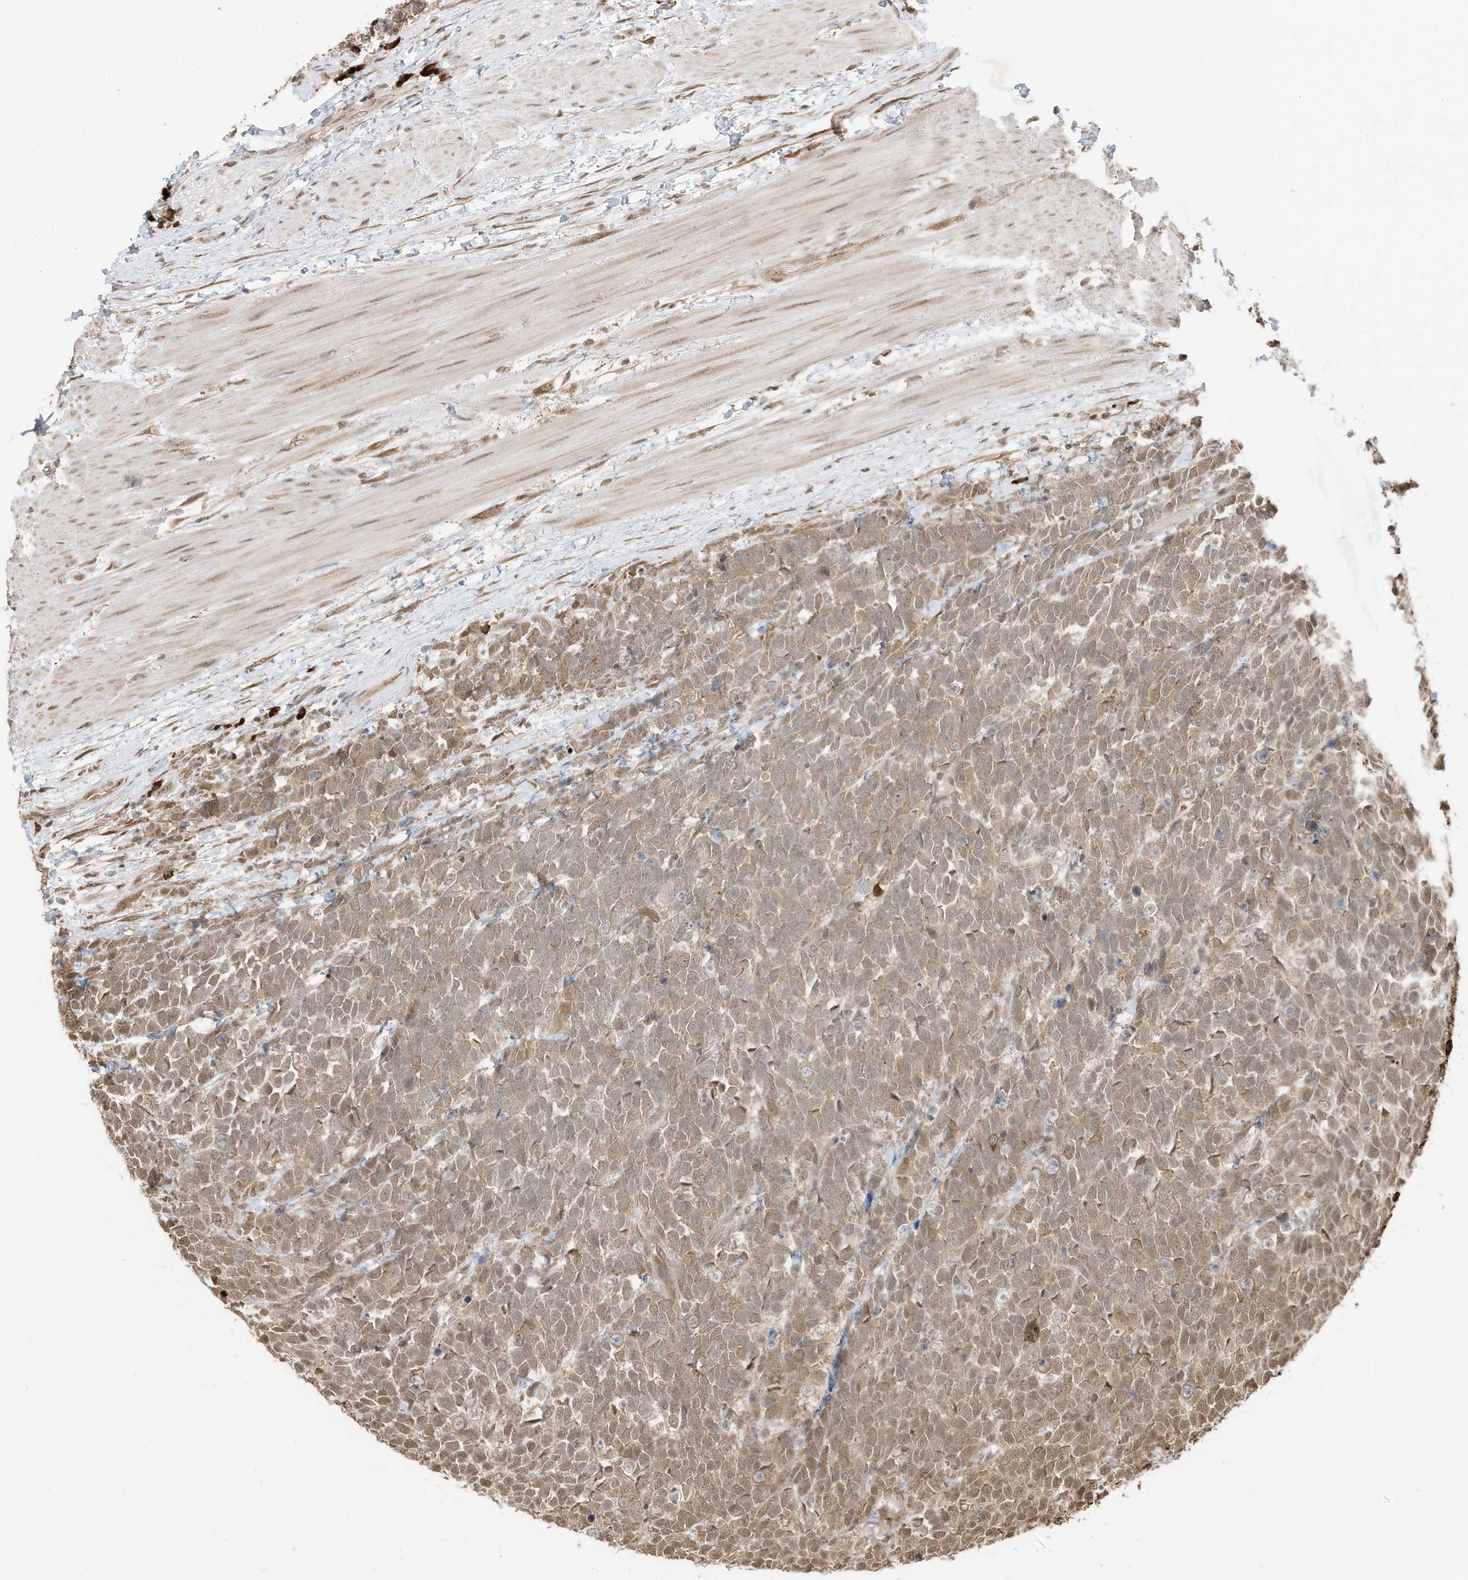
{"staining": {"intensity": "moderate", "quantity": ">75%", "location": "cytoplasmic/membranous,nuclear"}, "tissue": "urothelial cancer", "cell_type": "Tumor cells", "image_type": "cancer", "snomed": [{"axis": "morphology", "description": "Urothelial carcinoma, High grade"}, {"axis": "topography", "description": "Urinary bladder"}], "caption": "High-magnification brightfield microscopy of urothelial carcinoma (high-grade) stained with DAB (3,3'-diaminobenzidine) (brown) and counterstained with hematoxylin (blue). tumor cells exhibit moderate cytoplasmic/membranous and nuclear expression is seen in about>75% of cells. (Stains: DAB in brown, nuclei in blue, Microscopy: brightfield microscopy at high magnification).", "gene": "ZNF195", "patient": {"sex": "female", "age": 82}}